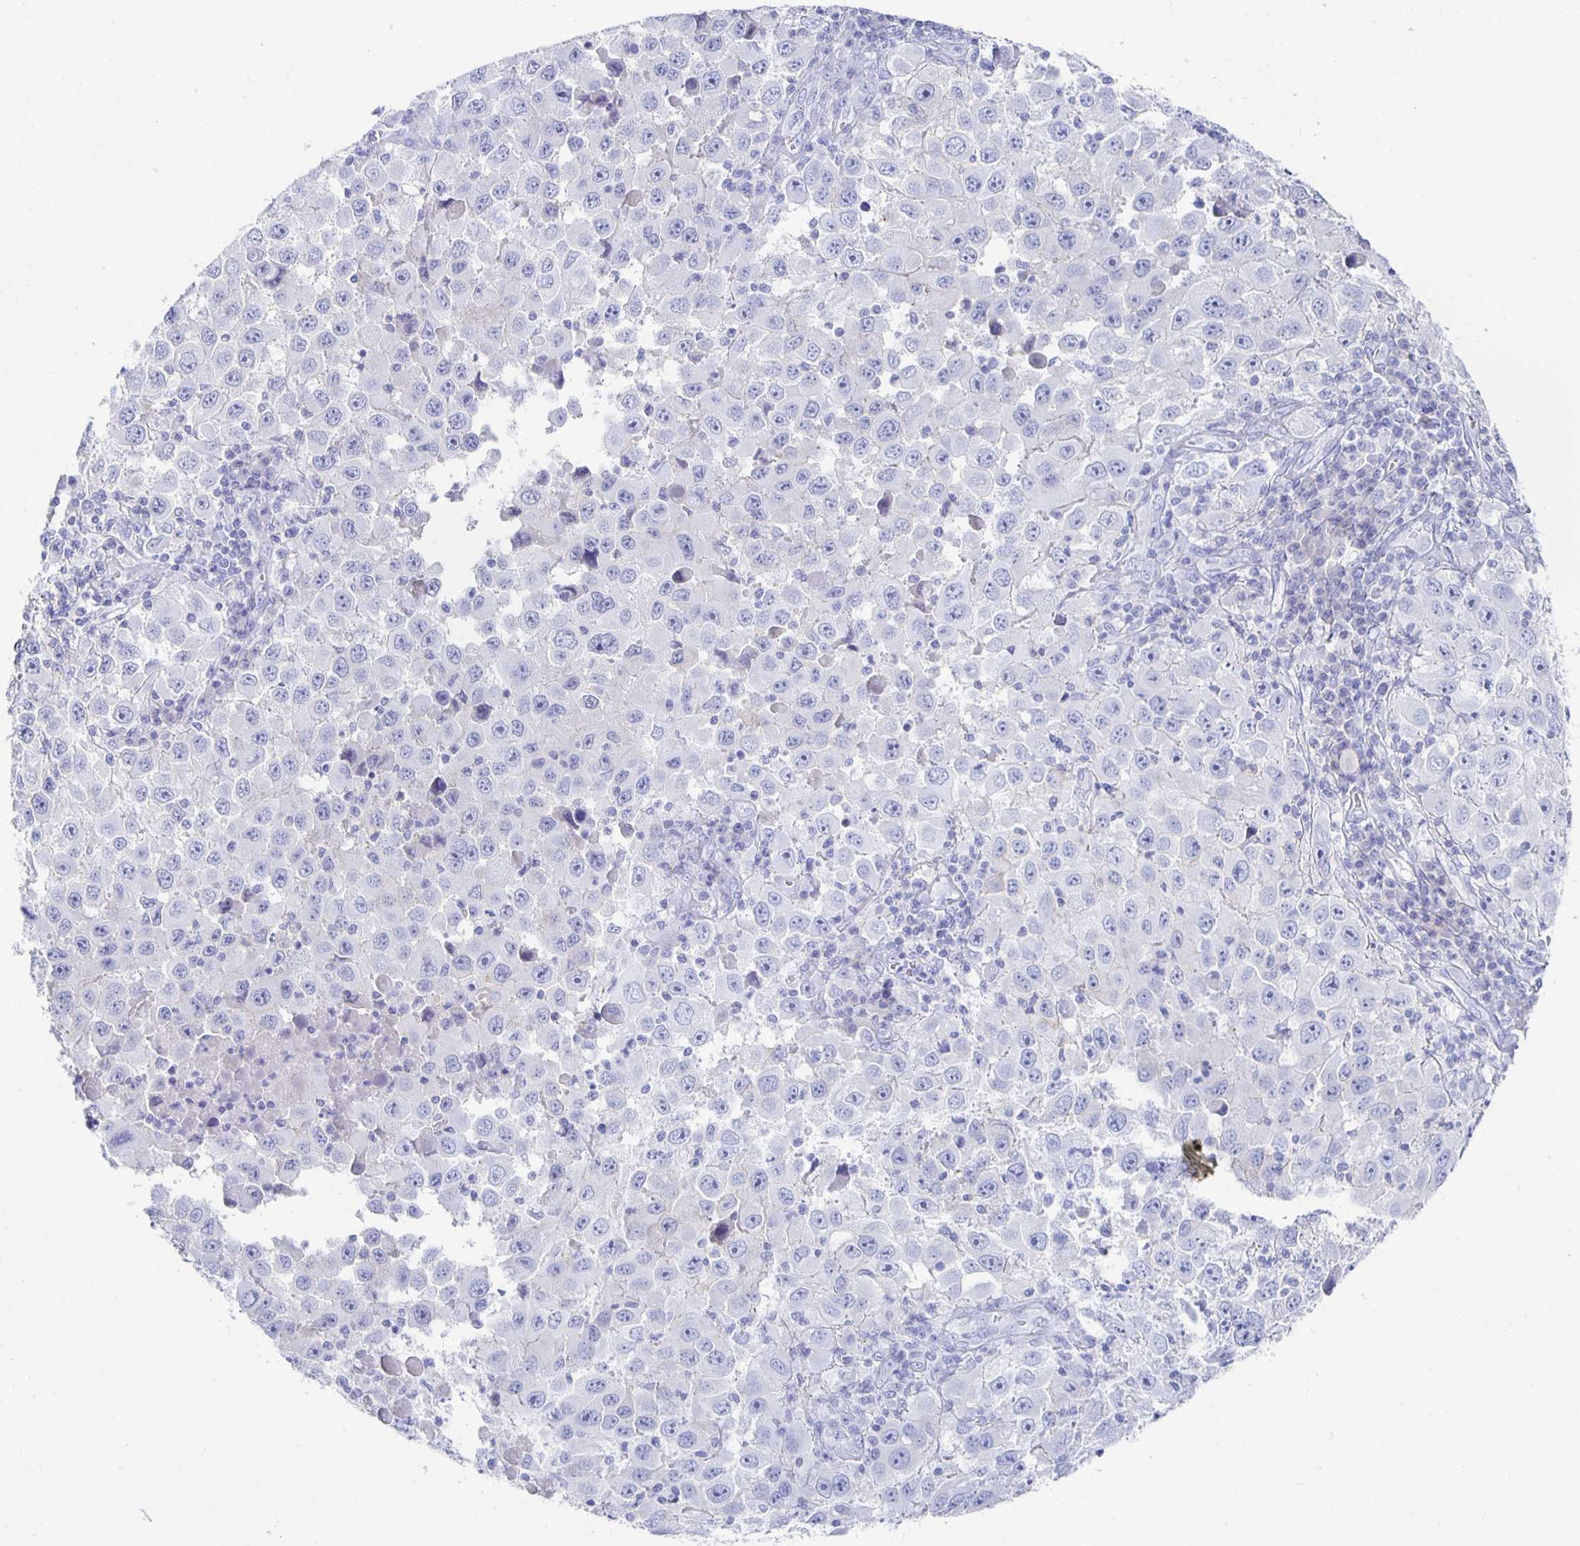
{"staining": {"intensity": "negative", "quantity": "none", "location": "none"}, "tissue": "melanoma", "cell_type": "Tumor cells", "image_type": "cancer", "snomed": [{"axis": "morphology", "description": "Malignant melanoma, Metastatic site"}, {"axis": "topography", "description": "Lymph node"}], "caption": "IHC photomicrograph of melanoma stained for a protein (brown), which exhibits no staining in tumor cells.", "gene": "PRDM7", "patient": {"sex": "female", "age": 67}}